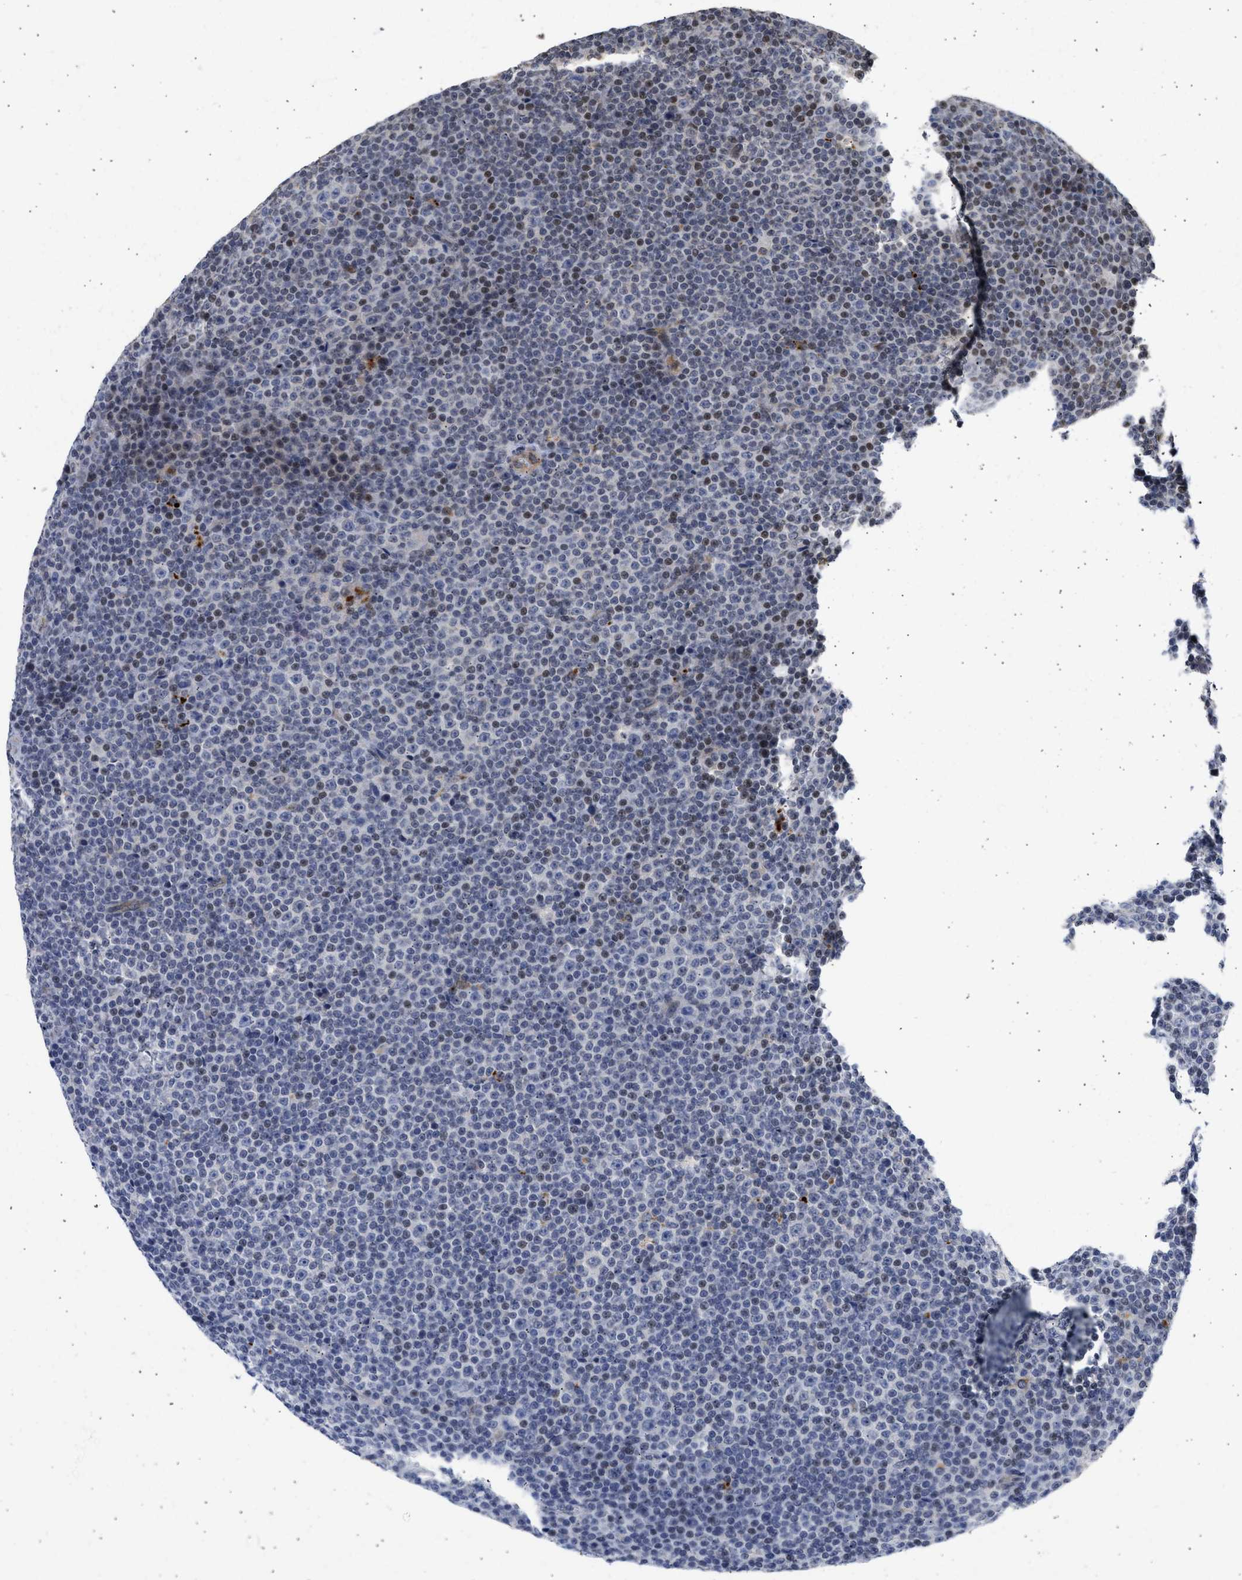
{"staining": {"intensity": "weak", "quantity": "<25%", "location": "nuclear"}, "tissue": "lymphoma", "cell_type": "Tumor cells", "image_type": "cancer", "snomed": [{"axis": "morphology", "description": "Malignant lymphoma, non-Hodgkin's type, Low grade"}, {"axis": "topography", "description": "Lymph node"}], "caption": "This is a micrograph of IHC staining of lymphoma, which shows no expression in tumor cells. The staining was performed using DAB to visualize the protein expression in brown, while the nuclei were stained in blue with hematoxylin (Magnification: 20x).", "gene": "ENSG00000142539", "patient": {"sex": "female", "age": 67}}